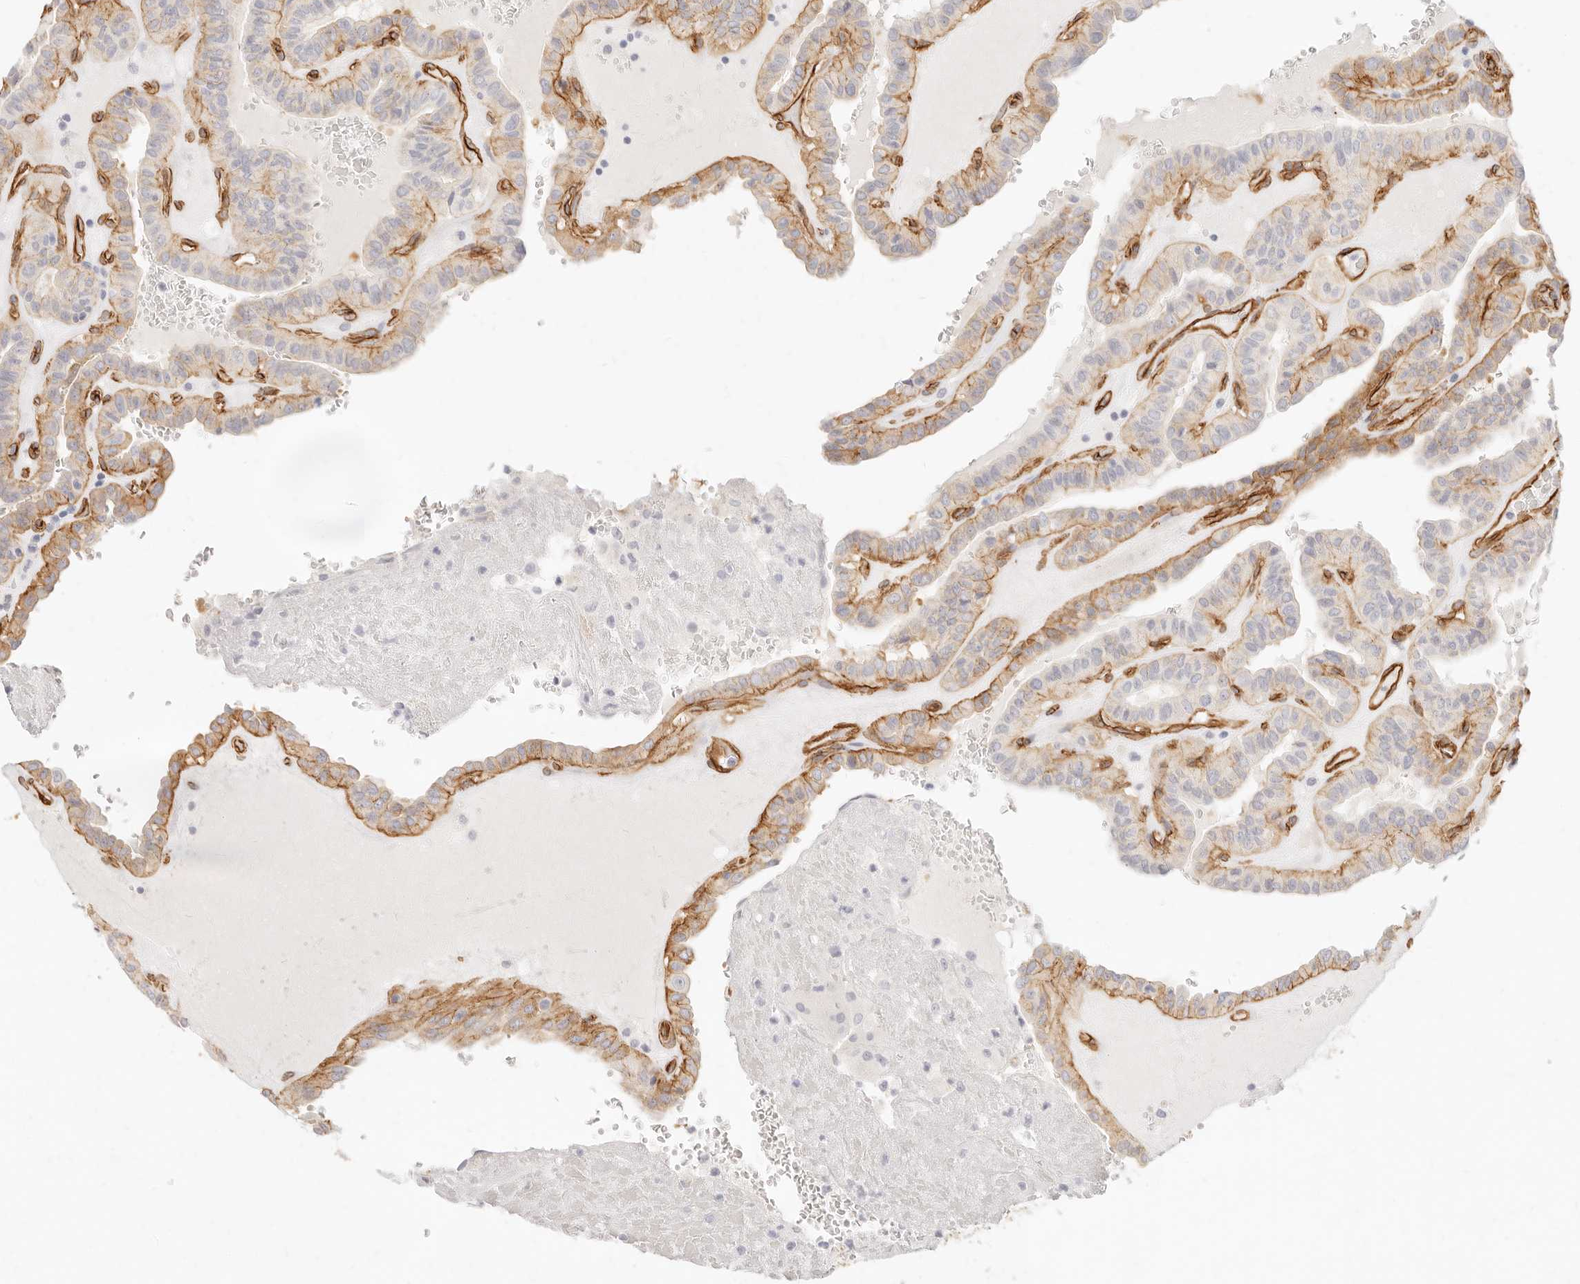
{"staining": {"intensity": "weak", "quantity": "25%-75%", "location": "cytoplasmic/membranous"}, "tissue": "thyroid cancer", "cell_type": "Tumor cells", "image_type": "cancer", "snomed": [{"axis": "morphology", "description": "Papillary adenocarcinoma, NOS"}, {"axis": "topography", "description": "Thyroid gland"}], "caption": "A photomicrograph showing weak cytoplasmic/membranous expression in approximately 25%-75% of tumor cells in thyroid cancer (papillary adenocarcinoma), as visualized by brown immunohistochemical staining.", "gene": "NUS1", "patient": {"sex": "male", "age": 77}}